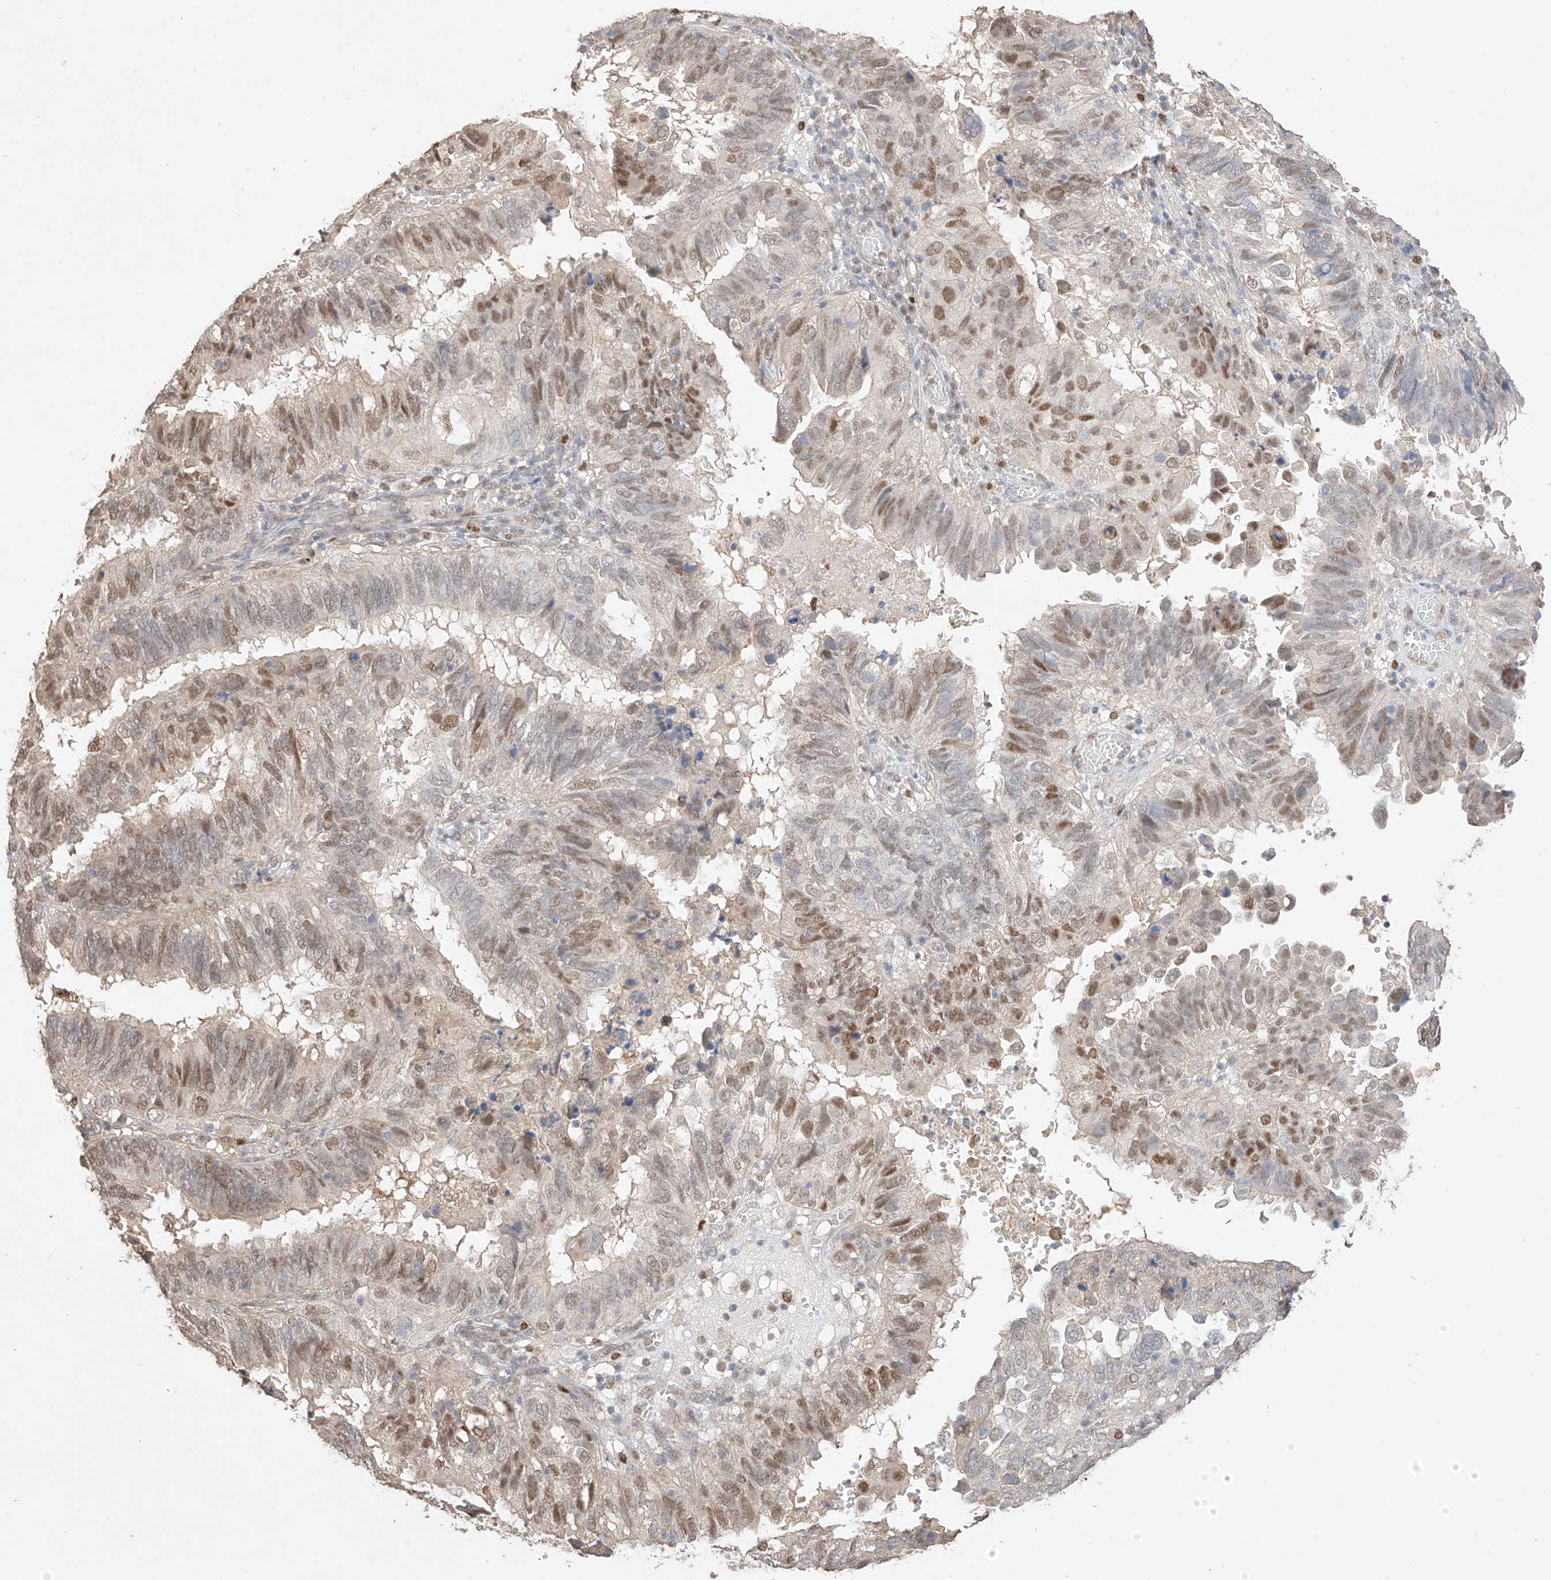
{"staining": {"intensity": "moderate", "quantity": "25%-75%", "location": "nuclear"}, "tissue": "endometrial cancer", "cell_type": "Tumor cells", "image_type": "cancer", "snomed": [{"axis": "morphology", "description": "Adenocarcinoma, NOS"}, {"axis": "topography", "description": "Uterus"}], "caption": "Immunohistochemical staining of human endometrial cancer (adenocarcinoma) reveals moderate nuclear protein staining in about 25%-75% of tumor cells.", "gene": "APIP", "patient": {"sex": "female", "age": 77}}